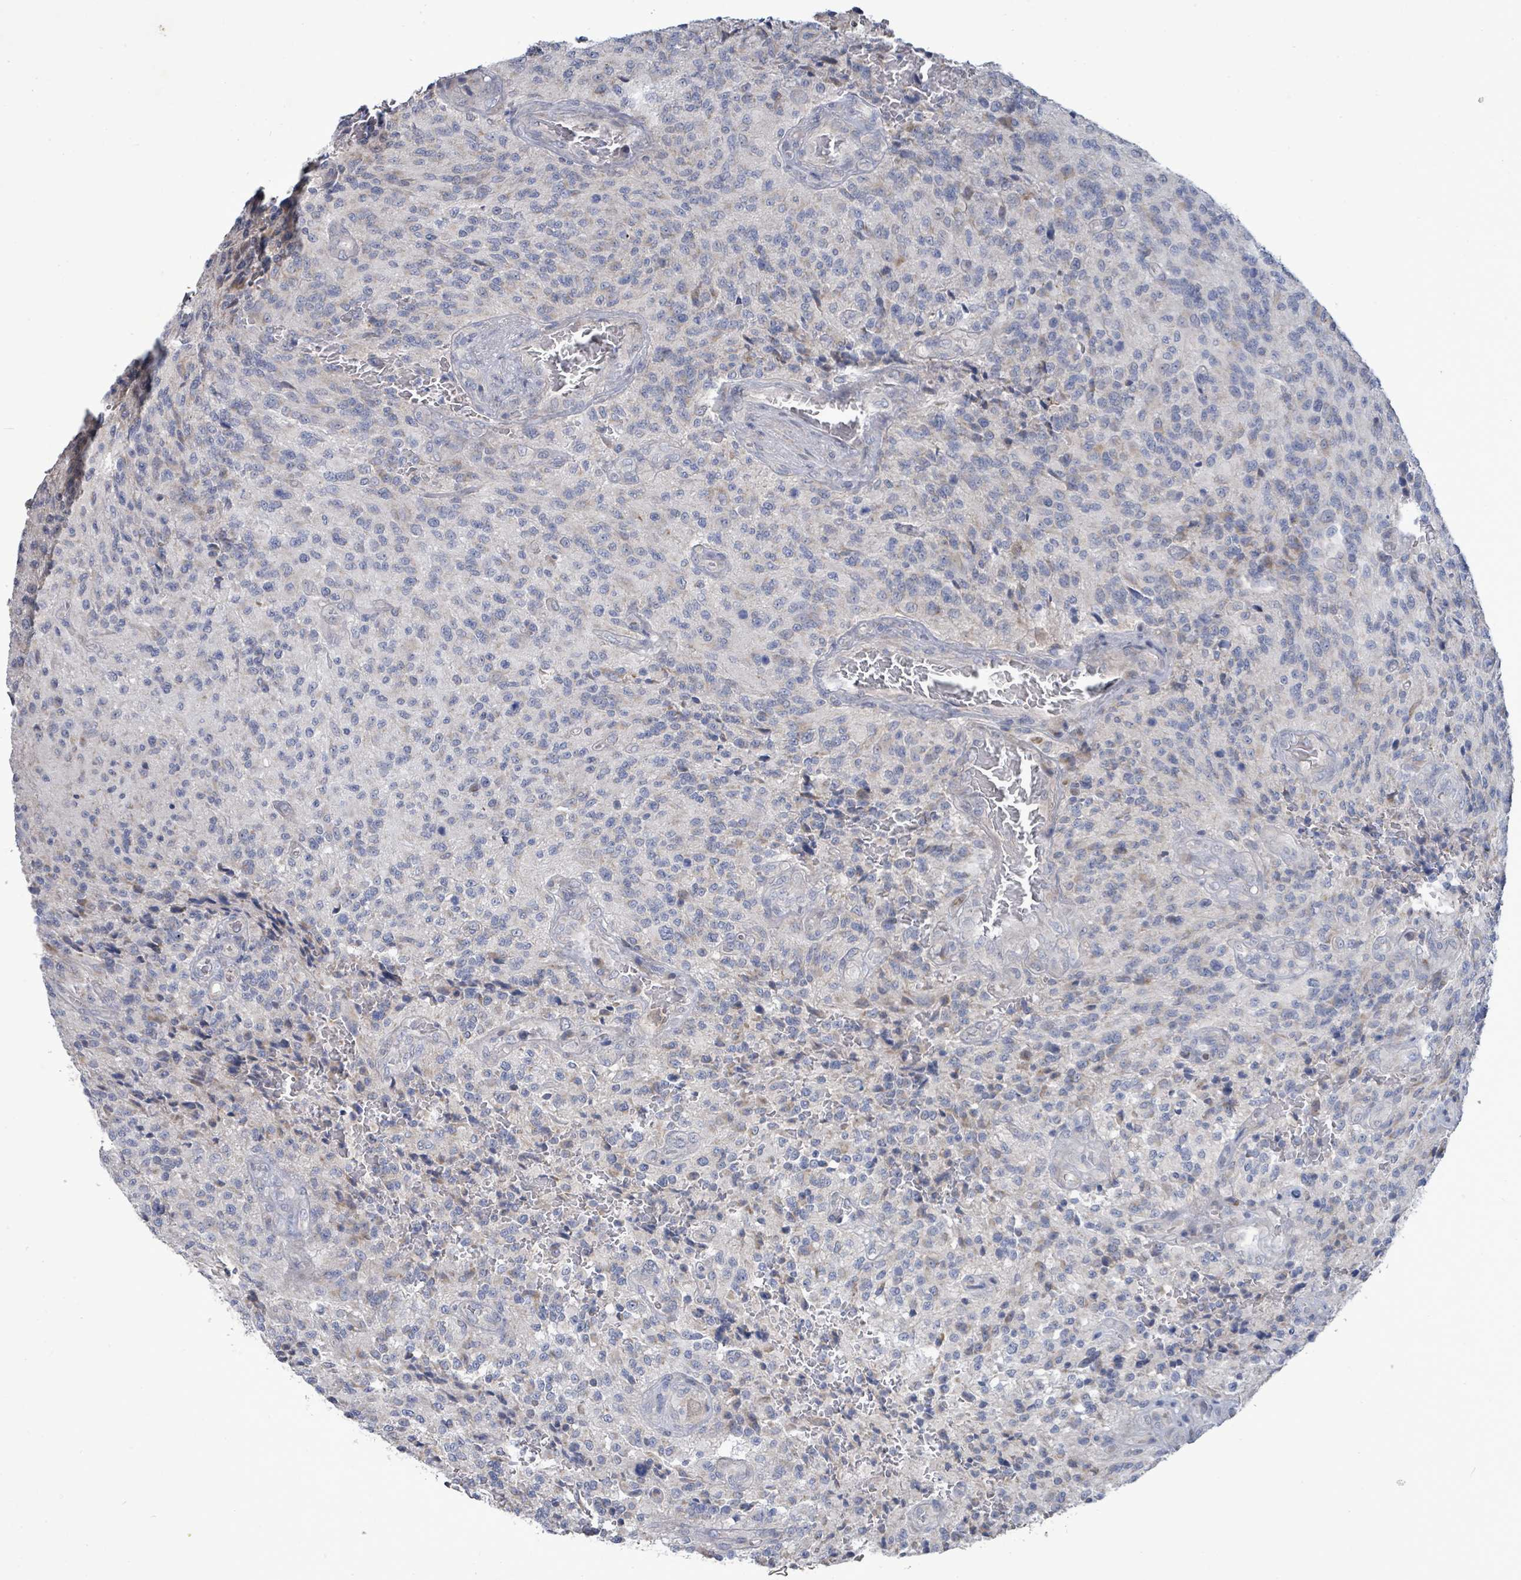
{"staining": {"intensity": "weak", "quantity": "<25%", "location": "cytoplasmic/membranous"}, "tissue": "glioma", "cell_type": "Tumor cells", "image_type": "cancer", "snomed": [{"axis": "morphology", "description": "Normal tissue, NOS"}, {"axis": "morphology", "description": "Glioma, malignant, High grade"}, {"axis": "topography", "description": "Cerebral cortex"}], "caption": "A histopathology image of glioma stained for a protein shows no brown staining in tumor cells.", "gene": "ZFPM1", "patient": {"sex": "male", "age": 56}}